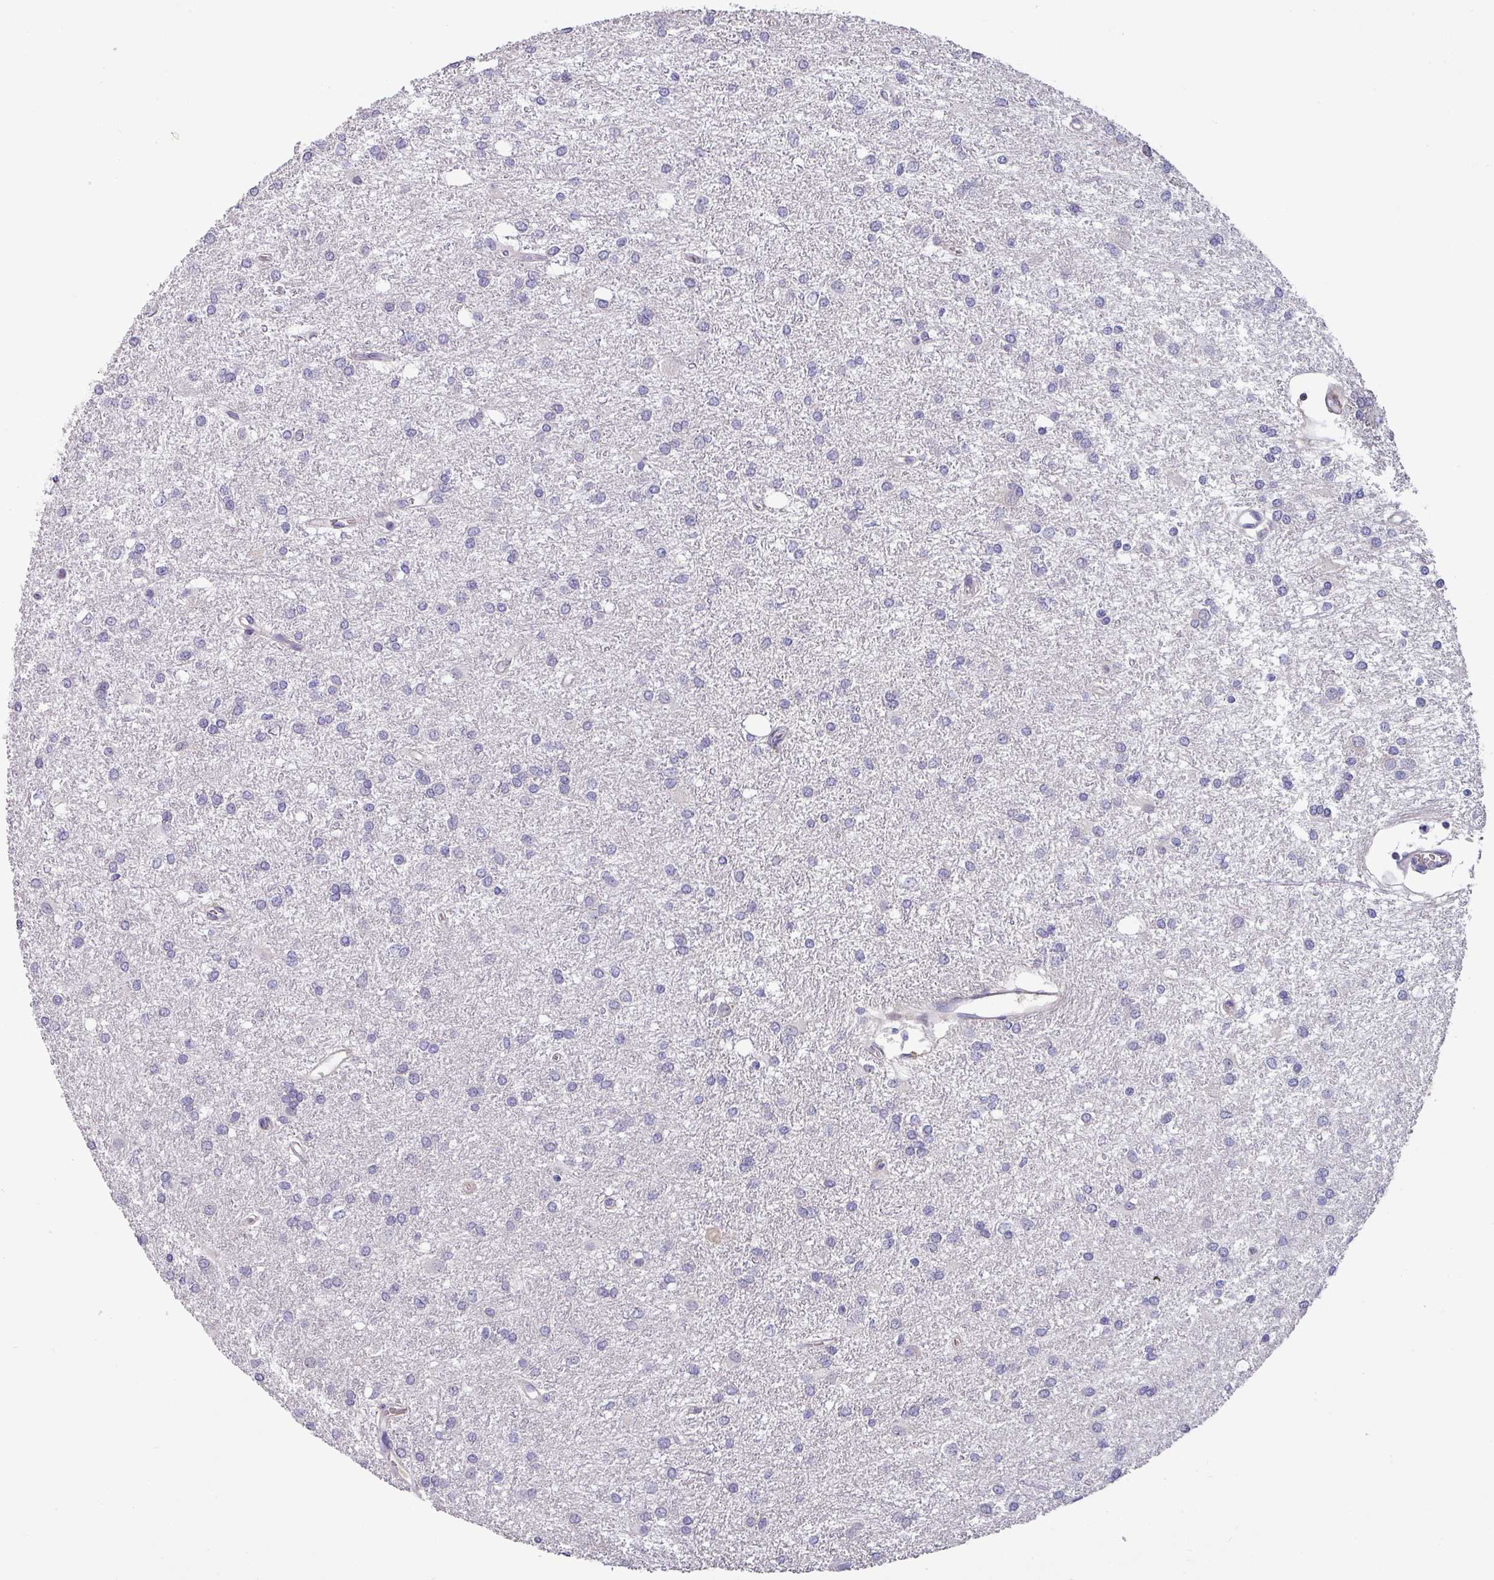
{"staining": {"intensity": "negative", "quantity": "none", "location": "none"}, "tissue": "glioma", "cell_type": "Tumor cells", "image_type": "cancer", "snomed": [{"axis": "morphology", "description": "Glioma, malignant, High grade"}, {"axis": "topography", "description": "Brain"}], "caption": "This is a photomicrograph of immunohistochemistry (IHC) staining of malignant high-grade glioma, which shows no positivity in tumor cells.", "gene": "KLHL3", "patient": {"sex": "female", "age": 50}}